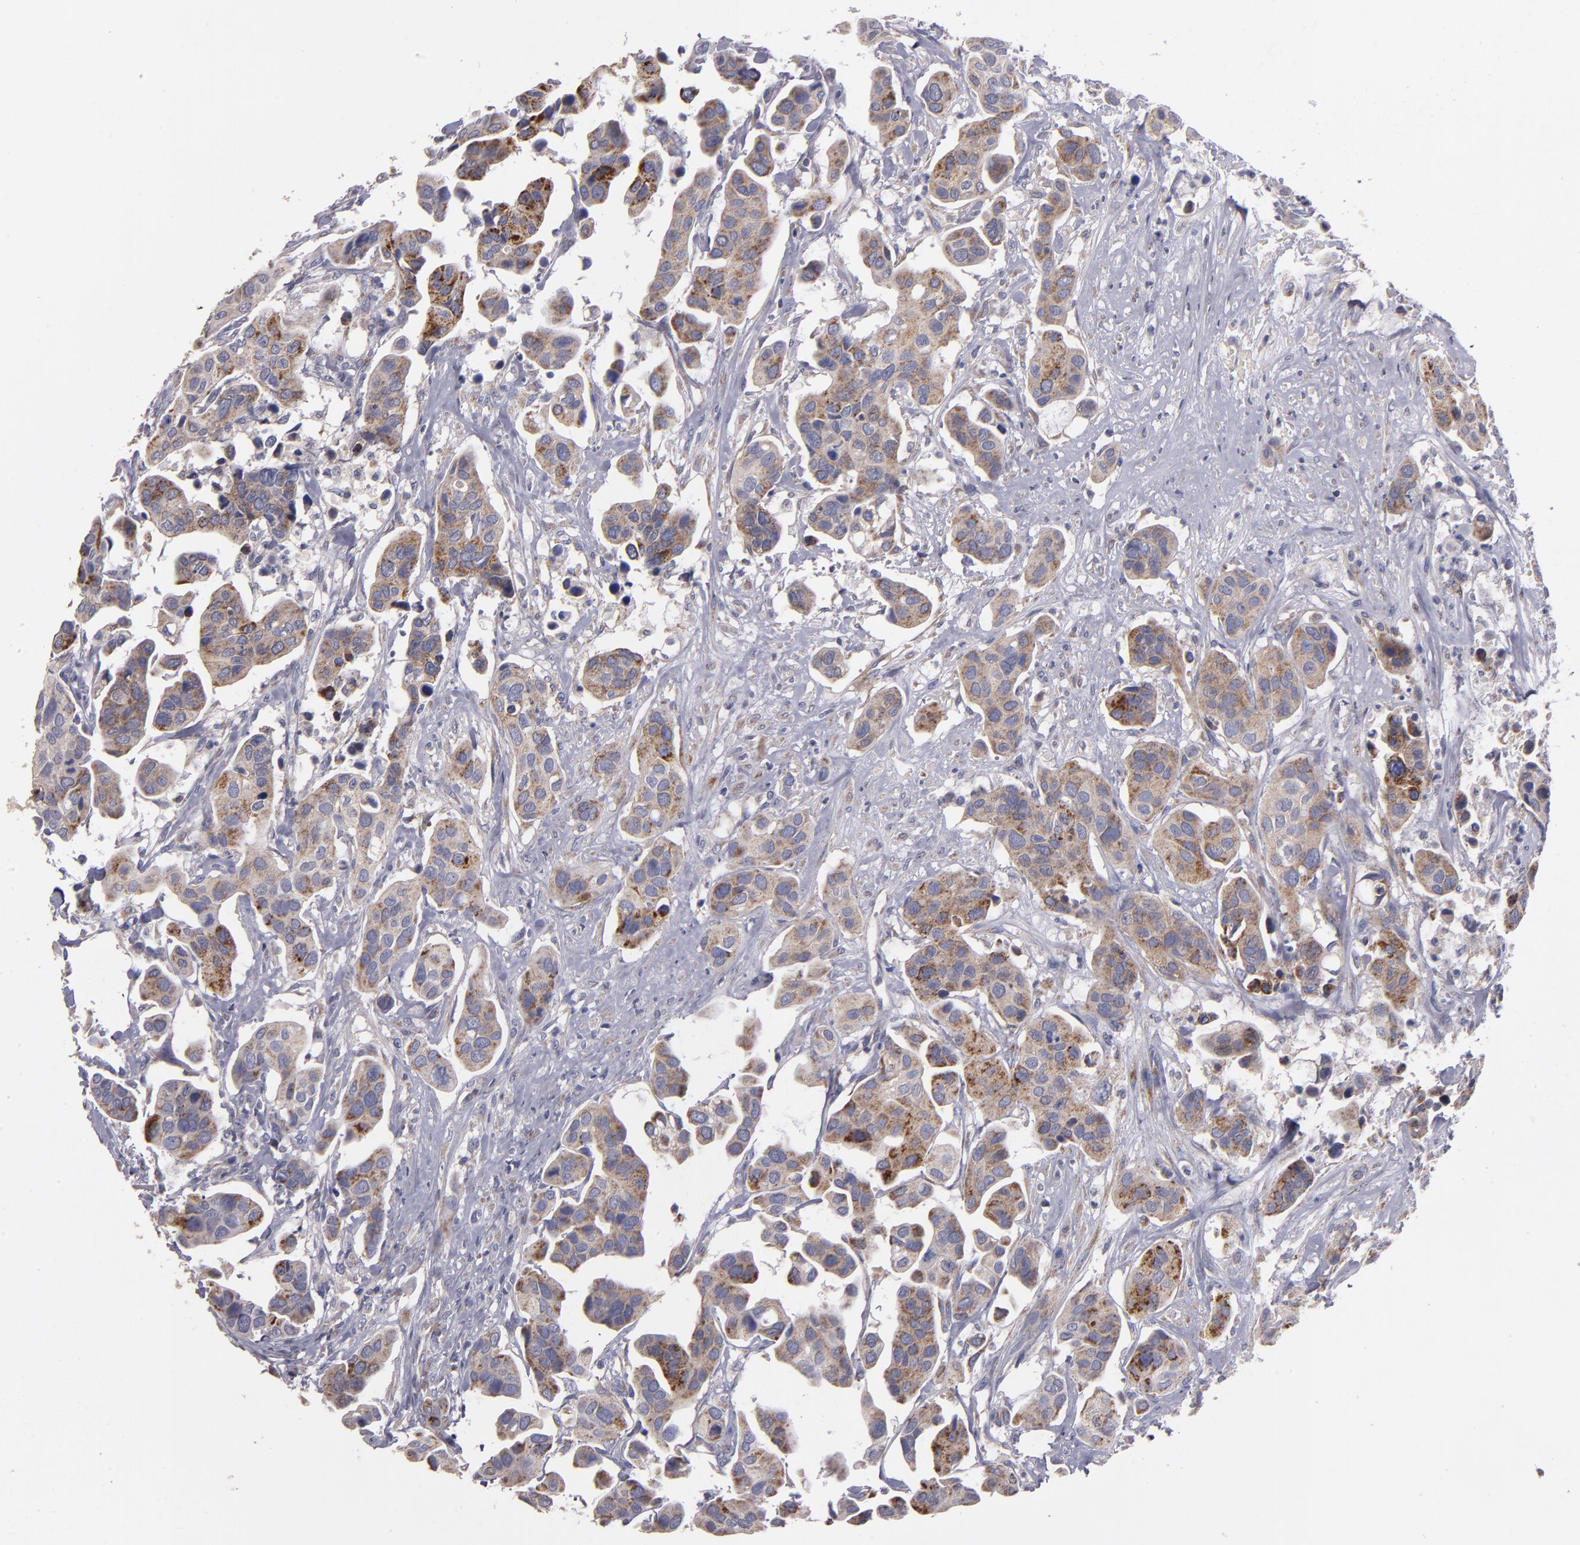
{"staining": {"intensity": "moderate", "quantity": ">75%", "location": "cytoplasmic/membranous"}, "tissue": "urothelial cancer", "cell_type": "Tumor cells", "image_type": "cancer", "snomed": [{"axis": "morphology", "description": "Adenocarcinoma, NOS"}, {"axis": "topography", "description": "Urinary bladder"}], "caption": "This is an image of immunohistochemistry (IHC) staining of adenocarcinoma, which shows moderate expression in the cytoplasmic/membranous of tumor cells.", "gene": "CLTA", "patient": {"sex": "male", "age": 61}}